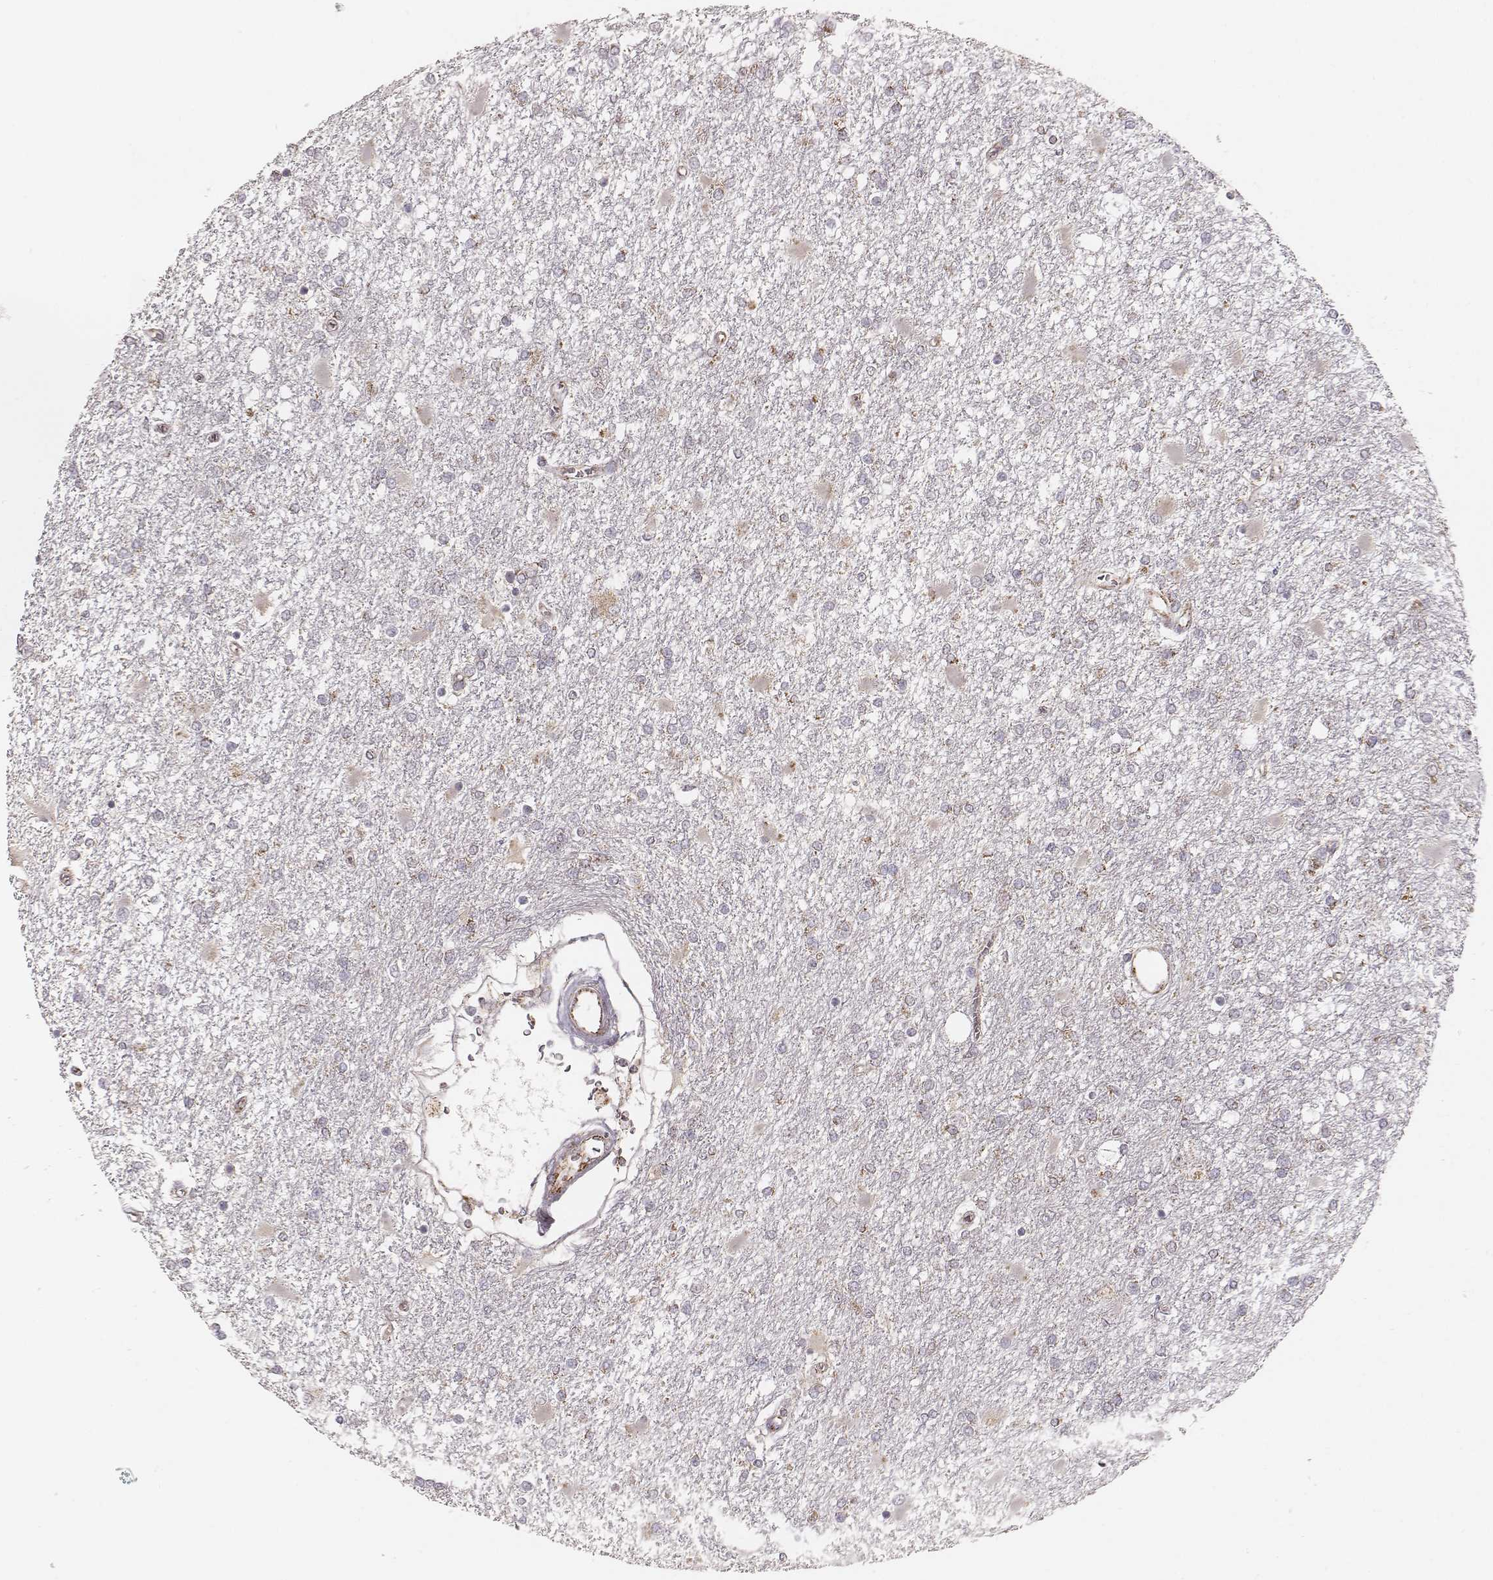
{"staining": {"intensity": "negative", "quantity": "none", "location": "none"}, "tissue": "glioma", "cell_type": "Tumor cells", "image_type": "cancer", "snomed": [{"axis": "morphology", "description": "Glioma, malignant, High grade"}, {"axis": "topography", "description": "Cerebral cortex"}], "caption": "Immunohistochemistry of glioma demonstrates no expression in tumor cells.", "gene": "TUFM", "patient": {"sex": "male", "age": 79}}